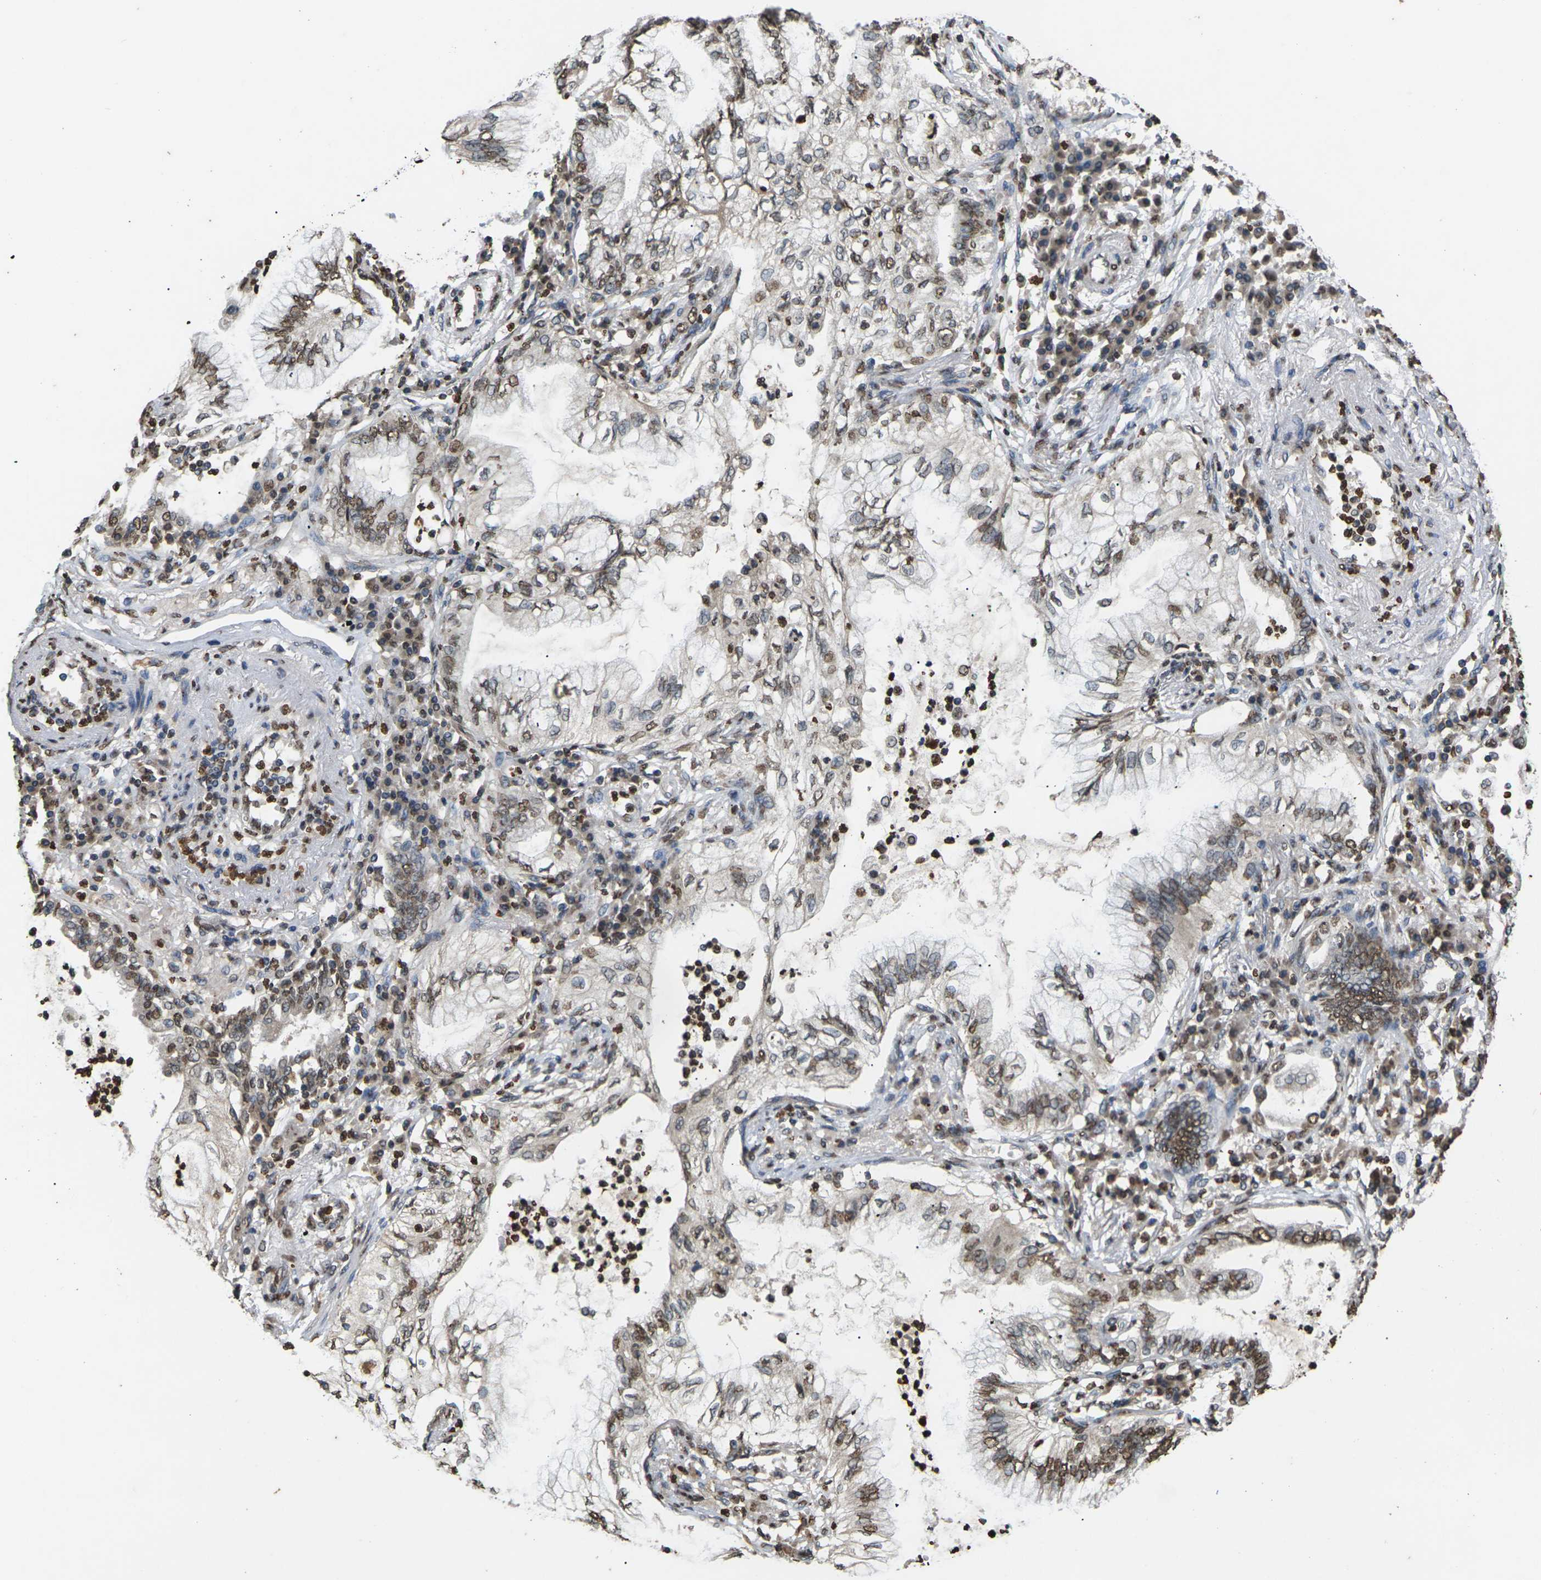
{"staining": {"intensity": "moderate", "quantity": ">75%", "location": "nuclear"}, "tissue": "lung cancer", "cell_type": "Tumor cells", "image_type": "cancer", "snomed": [{"axis": "morphology", "description": "Normal tissue, NOS"}, {"axis": "morphology", "description": "Adenocarcinoma, NOS"}, {"axis": "topography", "description": "Bronchus"}, {"axis": "topography", "description": "Lung"}], "caption": "This image reveals immunohistochemistry staining of lung cancer, with medium moderate nuclear staining in about >75% of tumor cells.", "gene": "EMSY", "patient": {"sex": "female", "age": 70}}